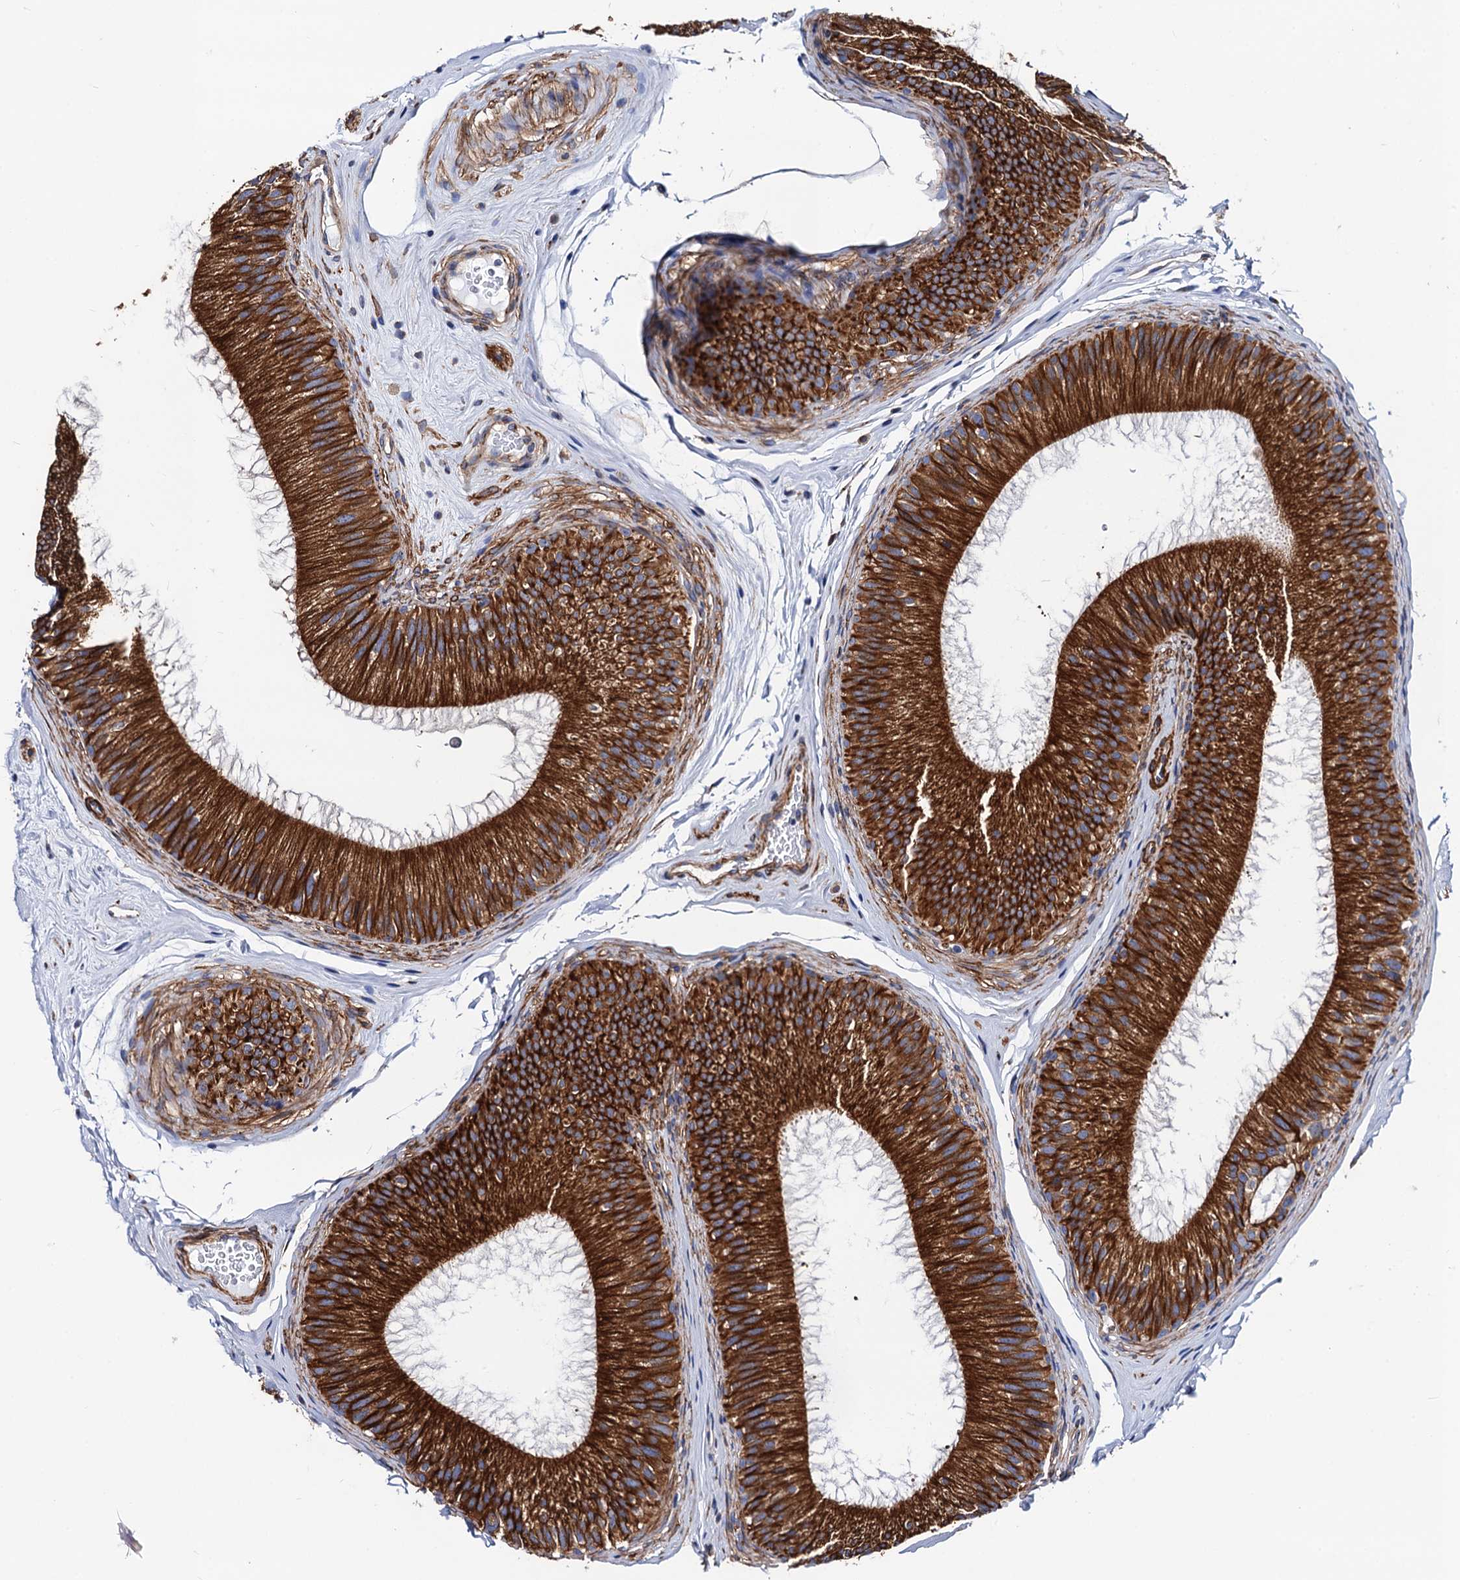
{"staining": {"intensity": "strong", "quantity": ">75%", "location": "cytoplasmic/membranous"}, "tissue": "epididymis", "cell_type": "Glandular cells", "image_type": "normal", "snomed": [{"axis": "morphology", "description": "Normal tissue, NOS"}, {"axis": "topography", "description": "Epididymis"}], "caption": "Immunohistochemistry (IHC) photomicrograph of normal human epididymis stained for a protein (brown), which demonstrates high levels of strong cytoplasmic/membranous staining in about >75% of glandular cells.", "gene": "ZDHHC18", "patient": {"sex": "male", "age": 45}}